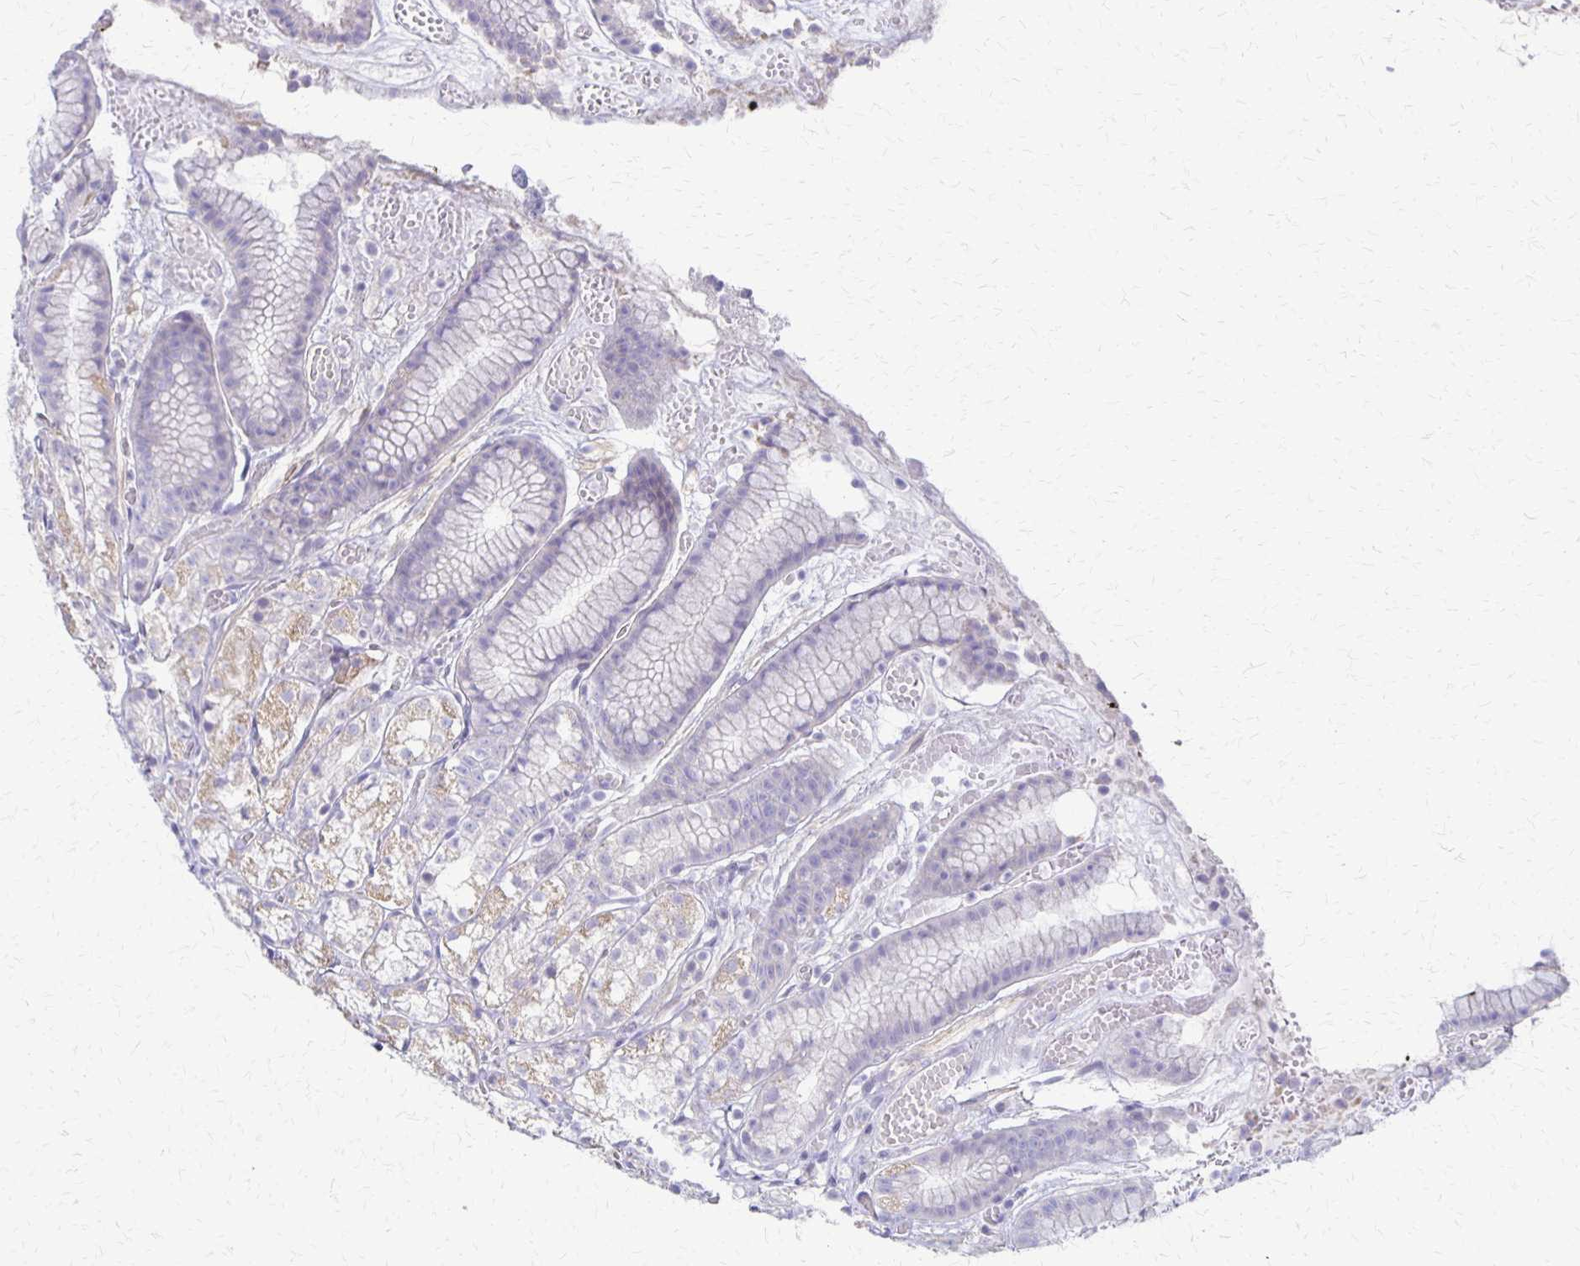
{"staining": {"intensity": "weak", "quantity": "<25%", "location": "cytoplasmic/membranous"}, "tissue": "stomach", "cell_type": "Glandular cells", "image_type": "normal", "snomed": [{"axis": "morphology", "description": "Normal tissue, NOS"}, {"axis": "topography", "description": "Smooth muscle"}, {"axis": "topography", "description": "Stomach"}], "caption": "Protein analysis of unremarkable stomach displays no significant expression in glandular cells.", "gene": "RHOC", "patient": {"sex": "male", "age": 70}}